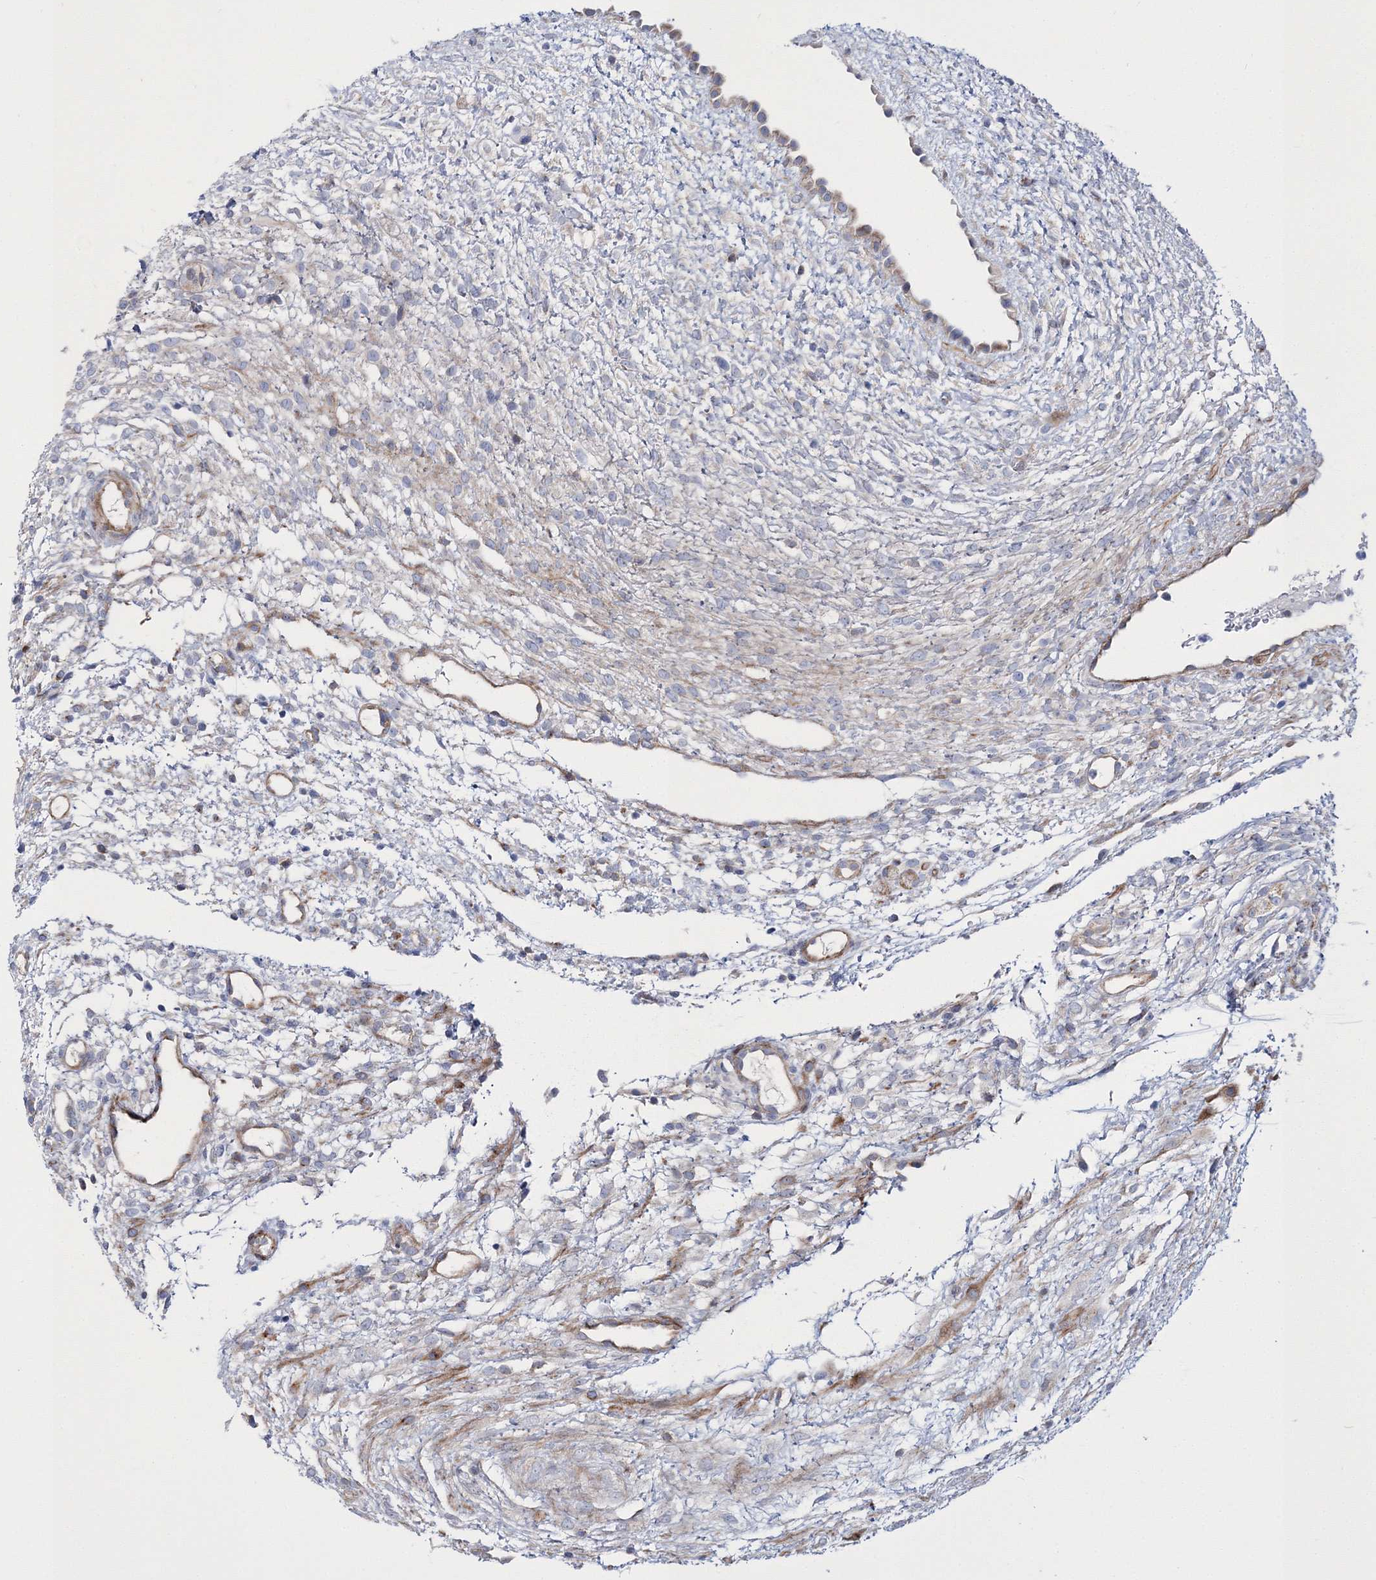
{"staining": {"intensity": "negative", "quantity": "none", "location": "none"}, "tissue": "ovary", "cell_type": "Ovarian stroma cells", "image_type": "normal", "snomed": [{"axis": "morphology", "description": "Normal tissue, NOS"}, {"axis": "morphology", "description": "Cyst, NOS"}, {"axis": "topography", "description": "Ovary"}], "caption": "This is an immunohistochemistry image of normal ovary. There is no staining in ovarian stroma cells.", "gene": "ARHGAP32", "patient": {"sex": "female", "age": 18}}